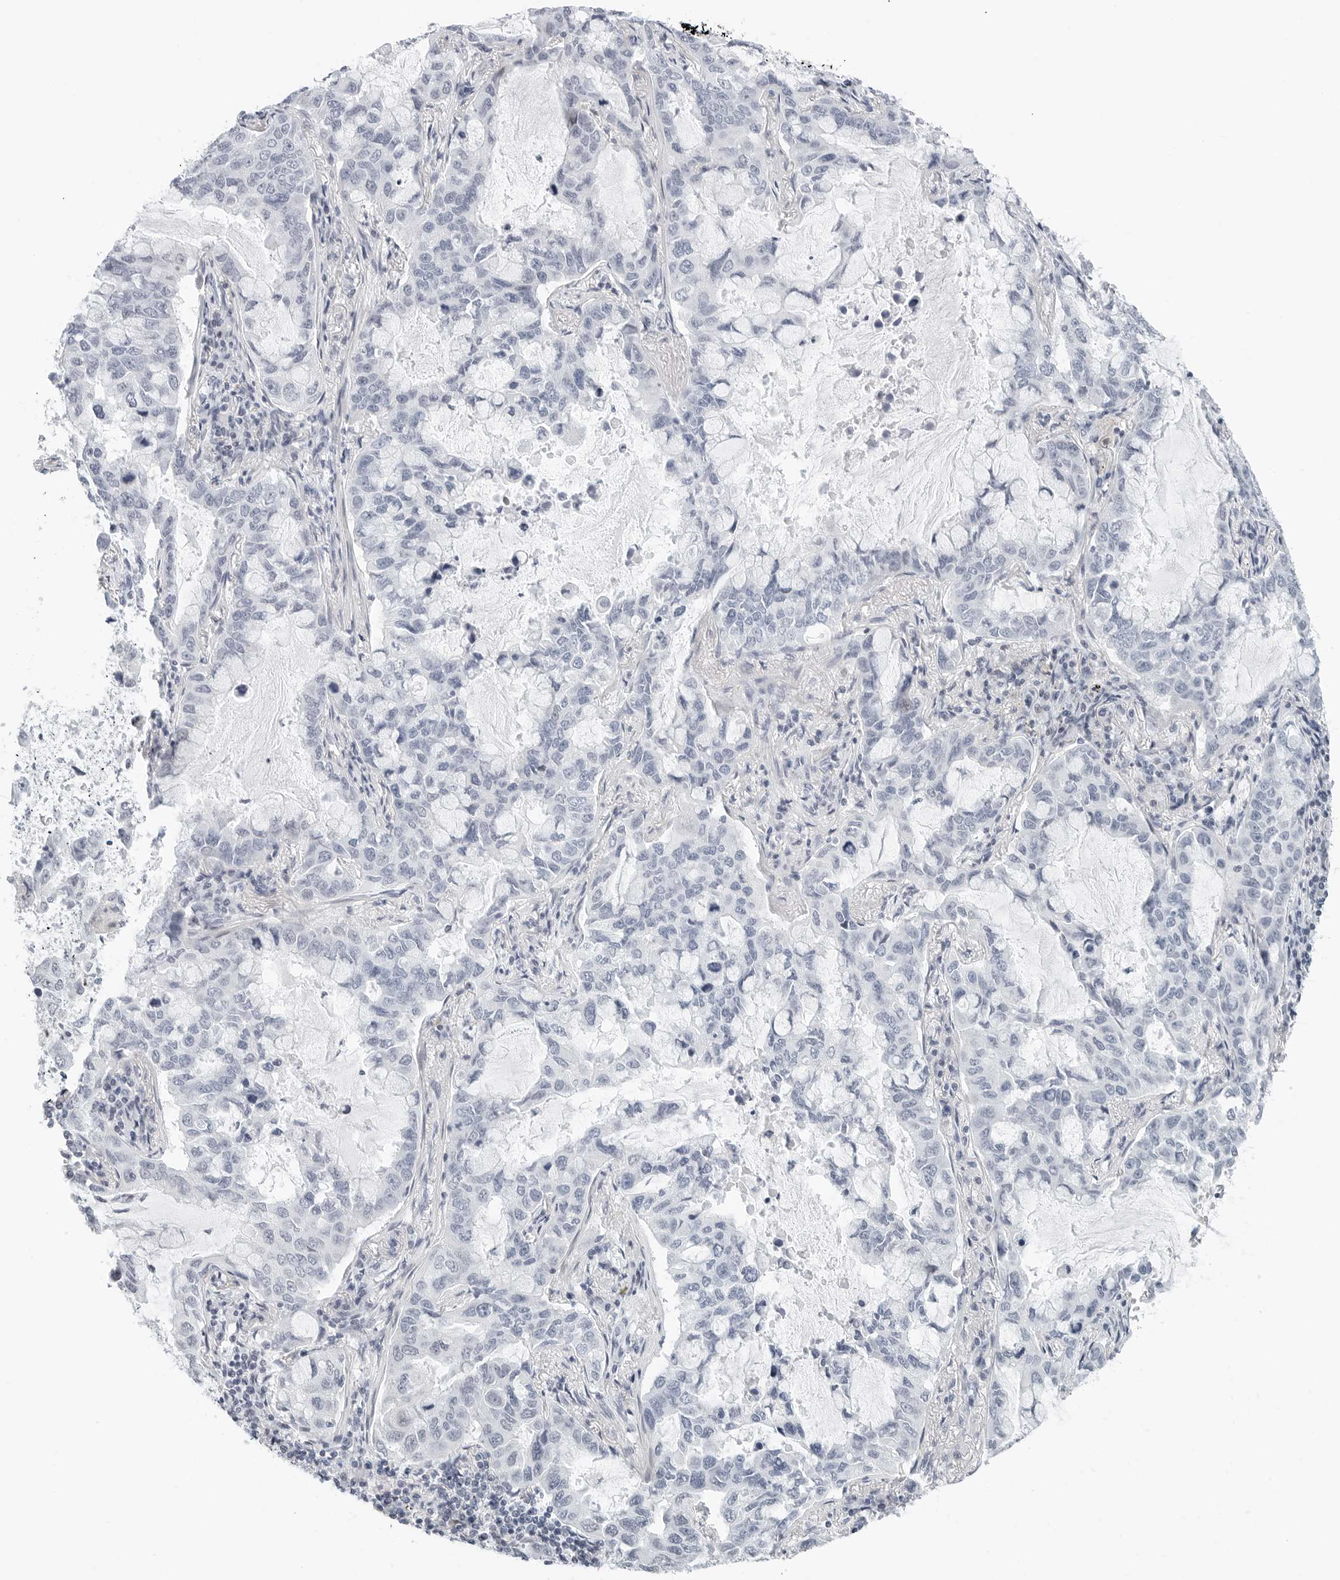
{"staining": {"intensity": "negative", "quantity": "none", "location": "none"}, "tissue": "lung cancer", "cell_type": "Tumor cells", "image_type": "cancer", "snomed": [{"axis": "morphology", "description": "Adenocarcinoma, NOS"}, {"axis": "topography", "description": "Lung"}], "caption": "Tumor cells show no significant positivity in adenocarcinoma (lung).", "gene": "NTMT2", "patient": {"sex": "male", "age": 64}}